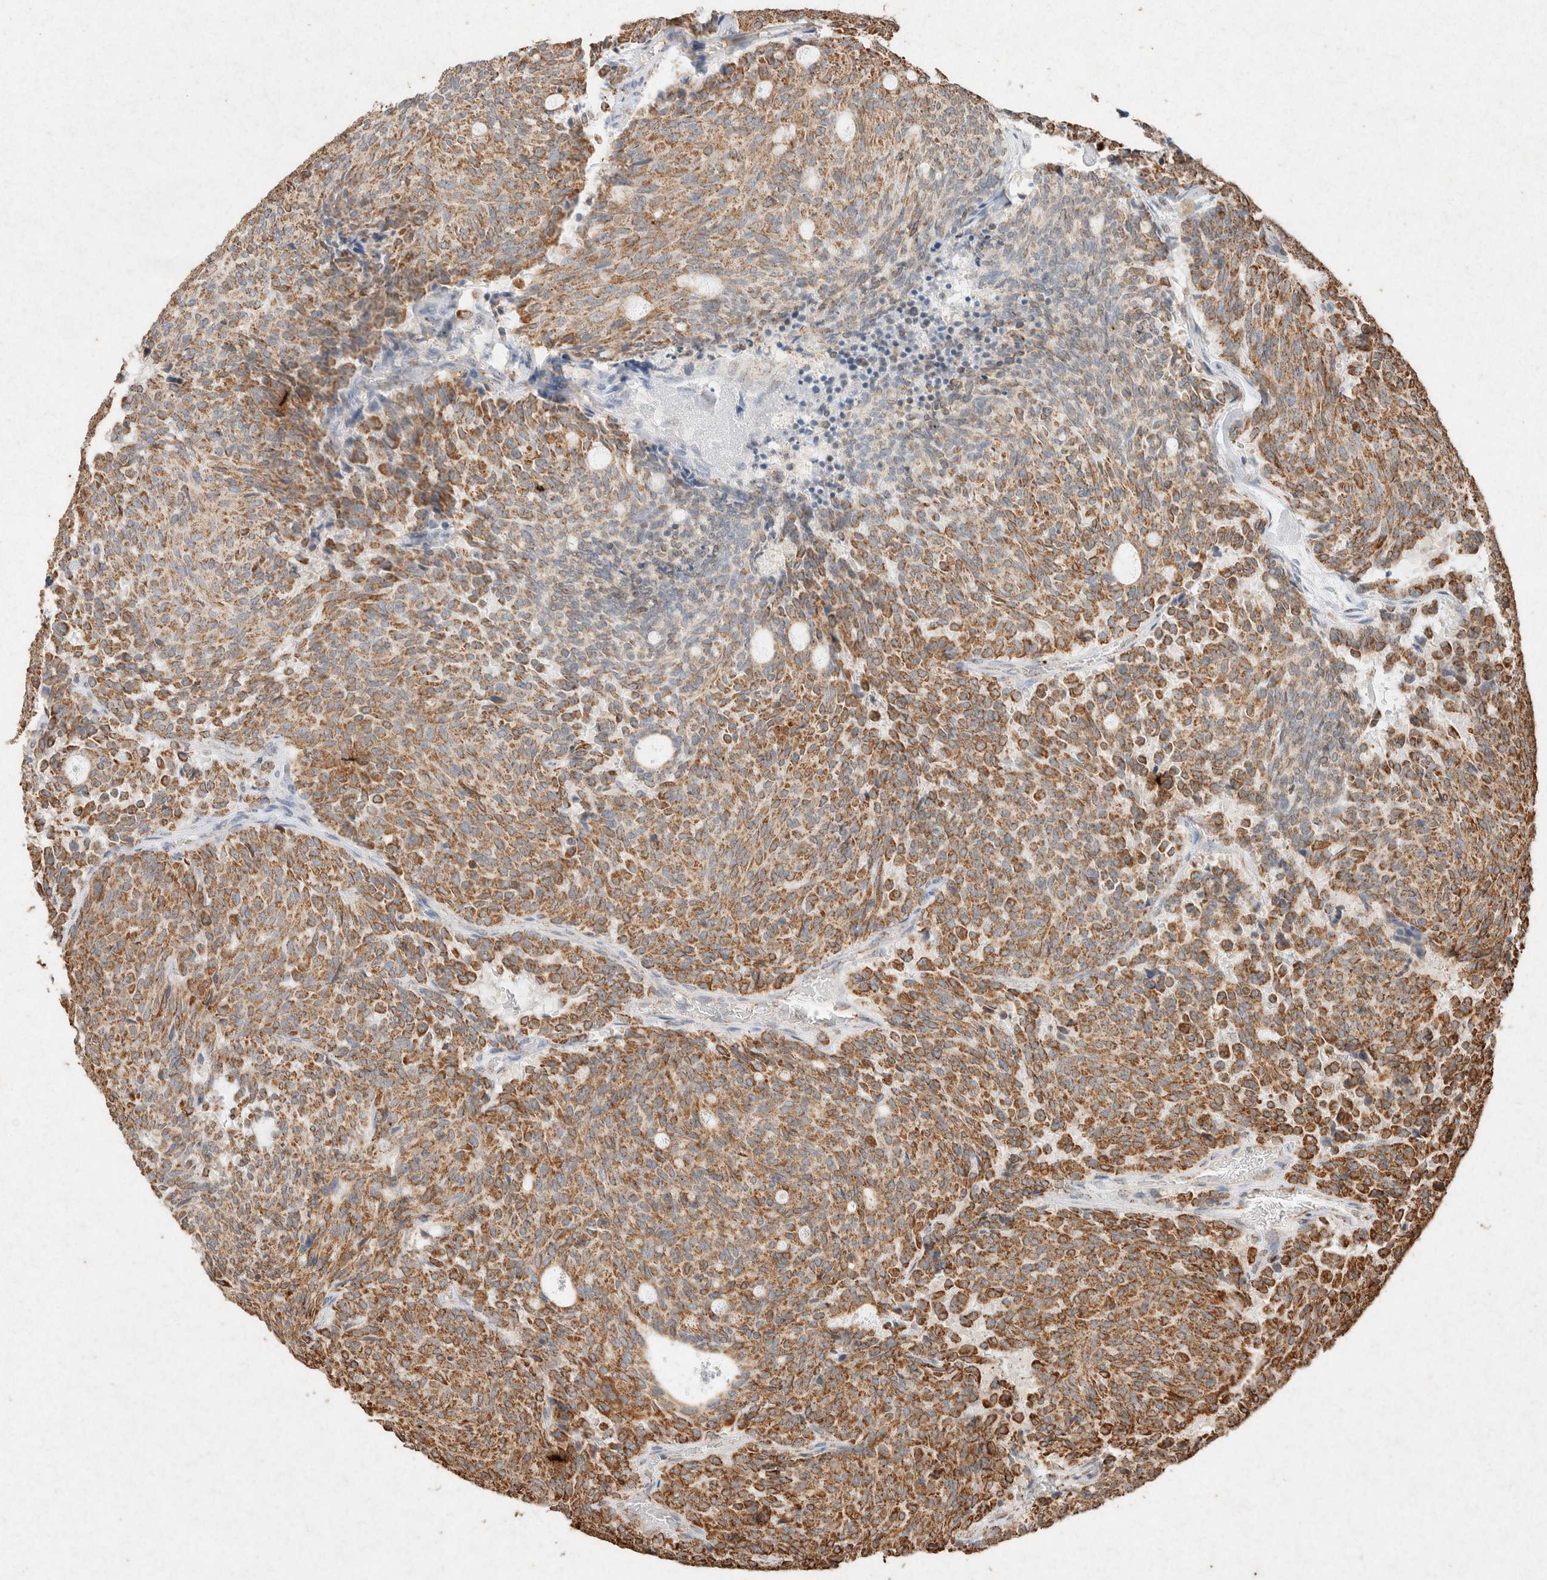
{"staining": {"intensity": "moderate", "quantity": ">75%", "location": "cytoplasmic/membranous"}, "tissue": "carcinoid", "cell_type": "Tumor cells", "image_type": "cancer", "snomed": [{"axis": "morphology", "description": "Carcinoid, malignant, NOS"}, {"axis": "topography", "description": "Pancreas"}], "caption": "Malignant carcinoid tissue reveals moderate cytoplasmic/membranous positivity in about >75% of tumor cells The protein is shown in brown color, while the nuclei are stained blue.", "gene": "SDC2", "patient": {"sex": "female", "age": 54}}